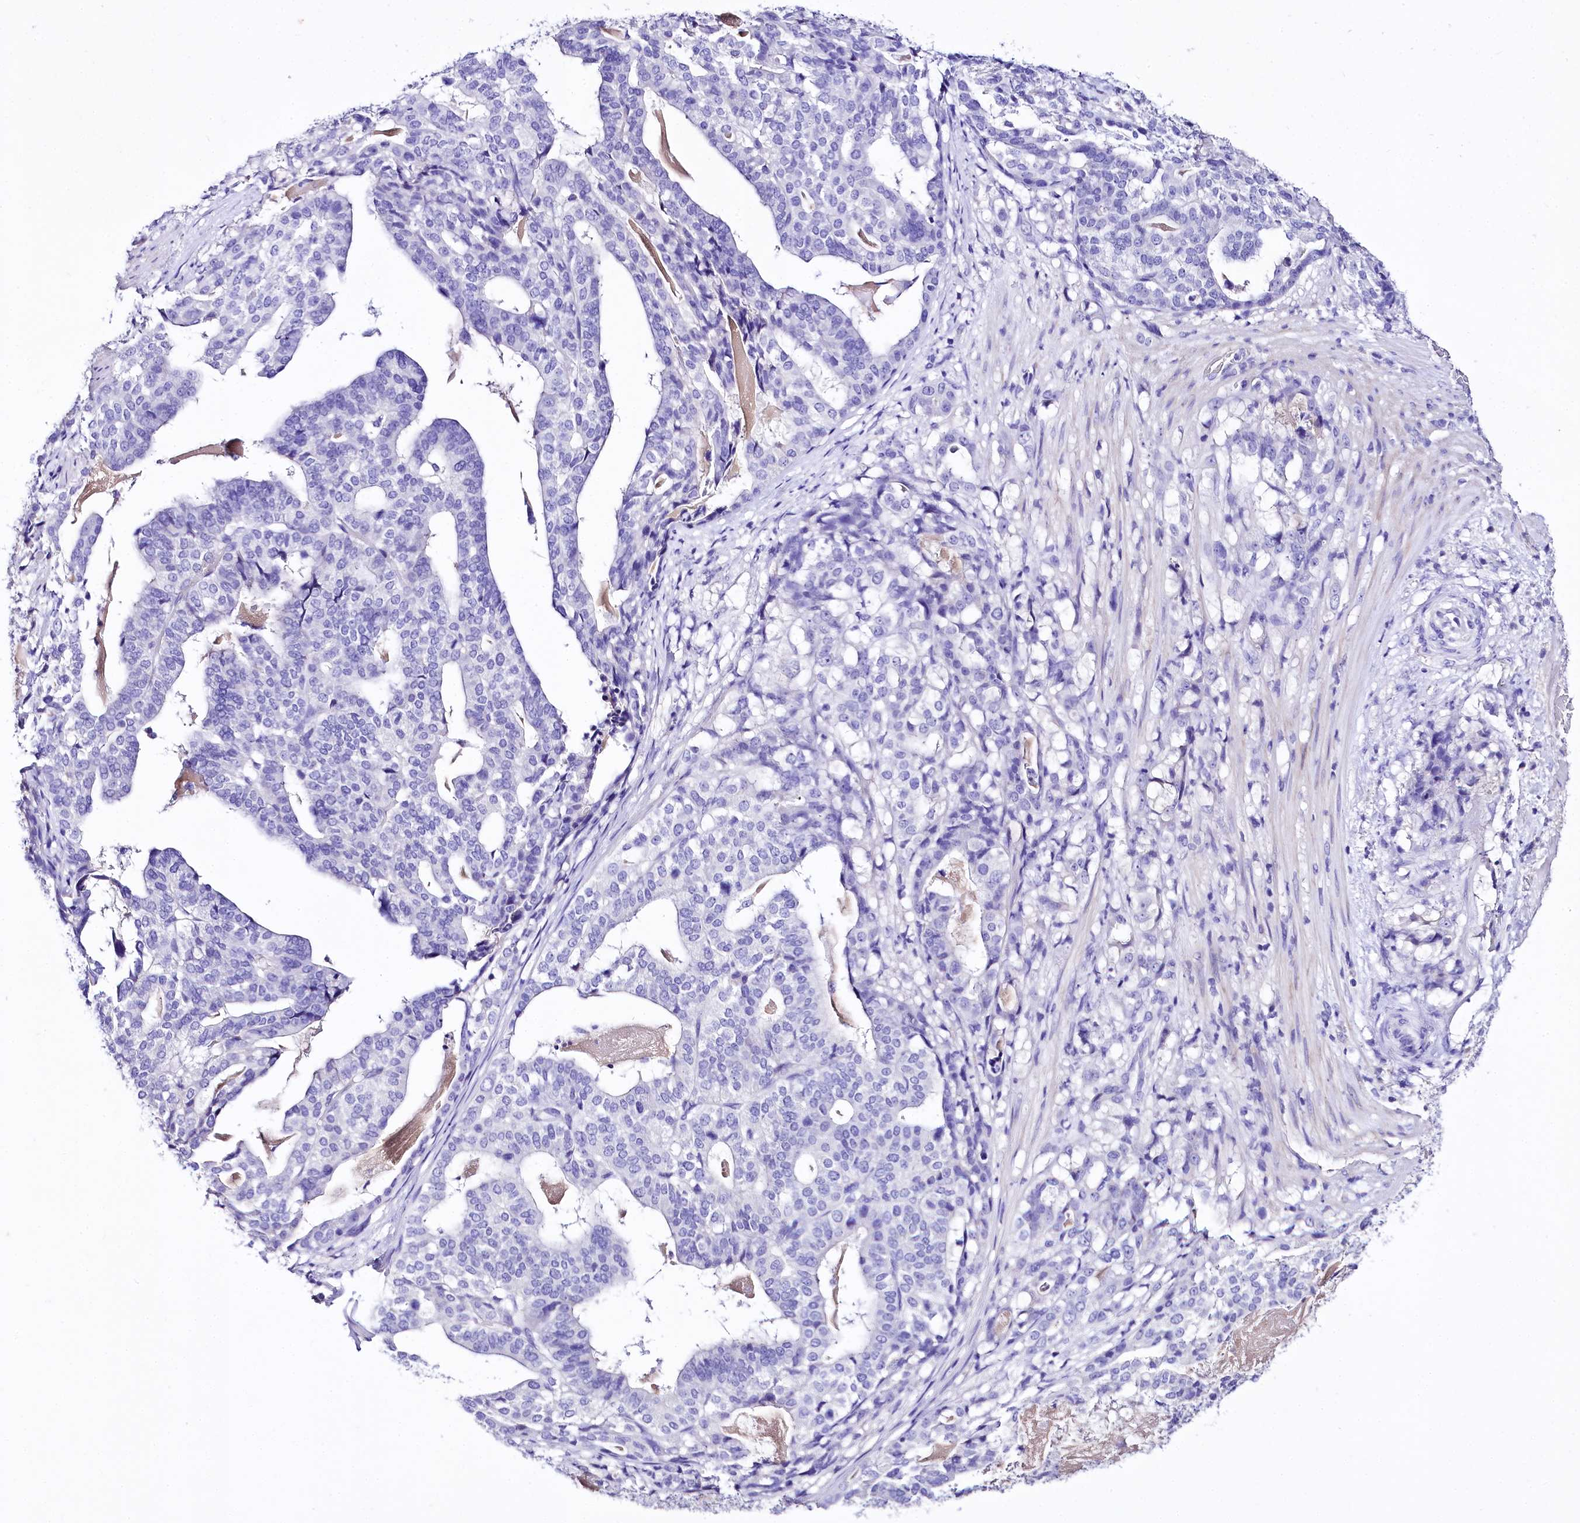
{"staining": {"intensity": "negative", "quantity": "none", "location": "none"}, "tissue": "stomach cancer", "cell_type": "Tumor cells", "image_type": "cancer", "snomed": [{"axis": "morphology", "description": "Adenocarcinoma, NOS"}, {"axis": "topography", "description": "Stomach"}], "caption": "Immunohistochemical staining of stomach adenocarcinoma demonstrates no significant positivity in tumor cells. Brightfield microscopy of immunohistochemistry stained with DAB (brown) and hematoxylin (blue), captured at high magnification.", "gene": "A2ML1", "patient": {"sex": "male", "age": 48}}